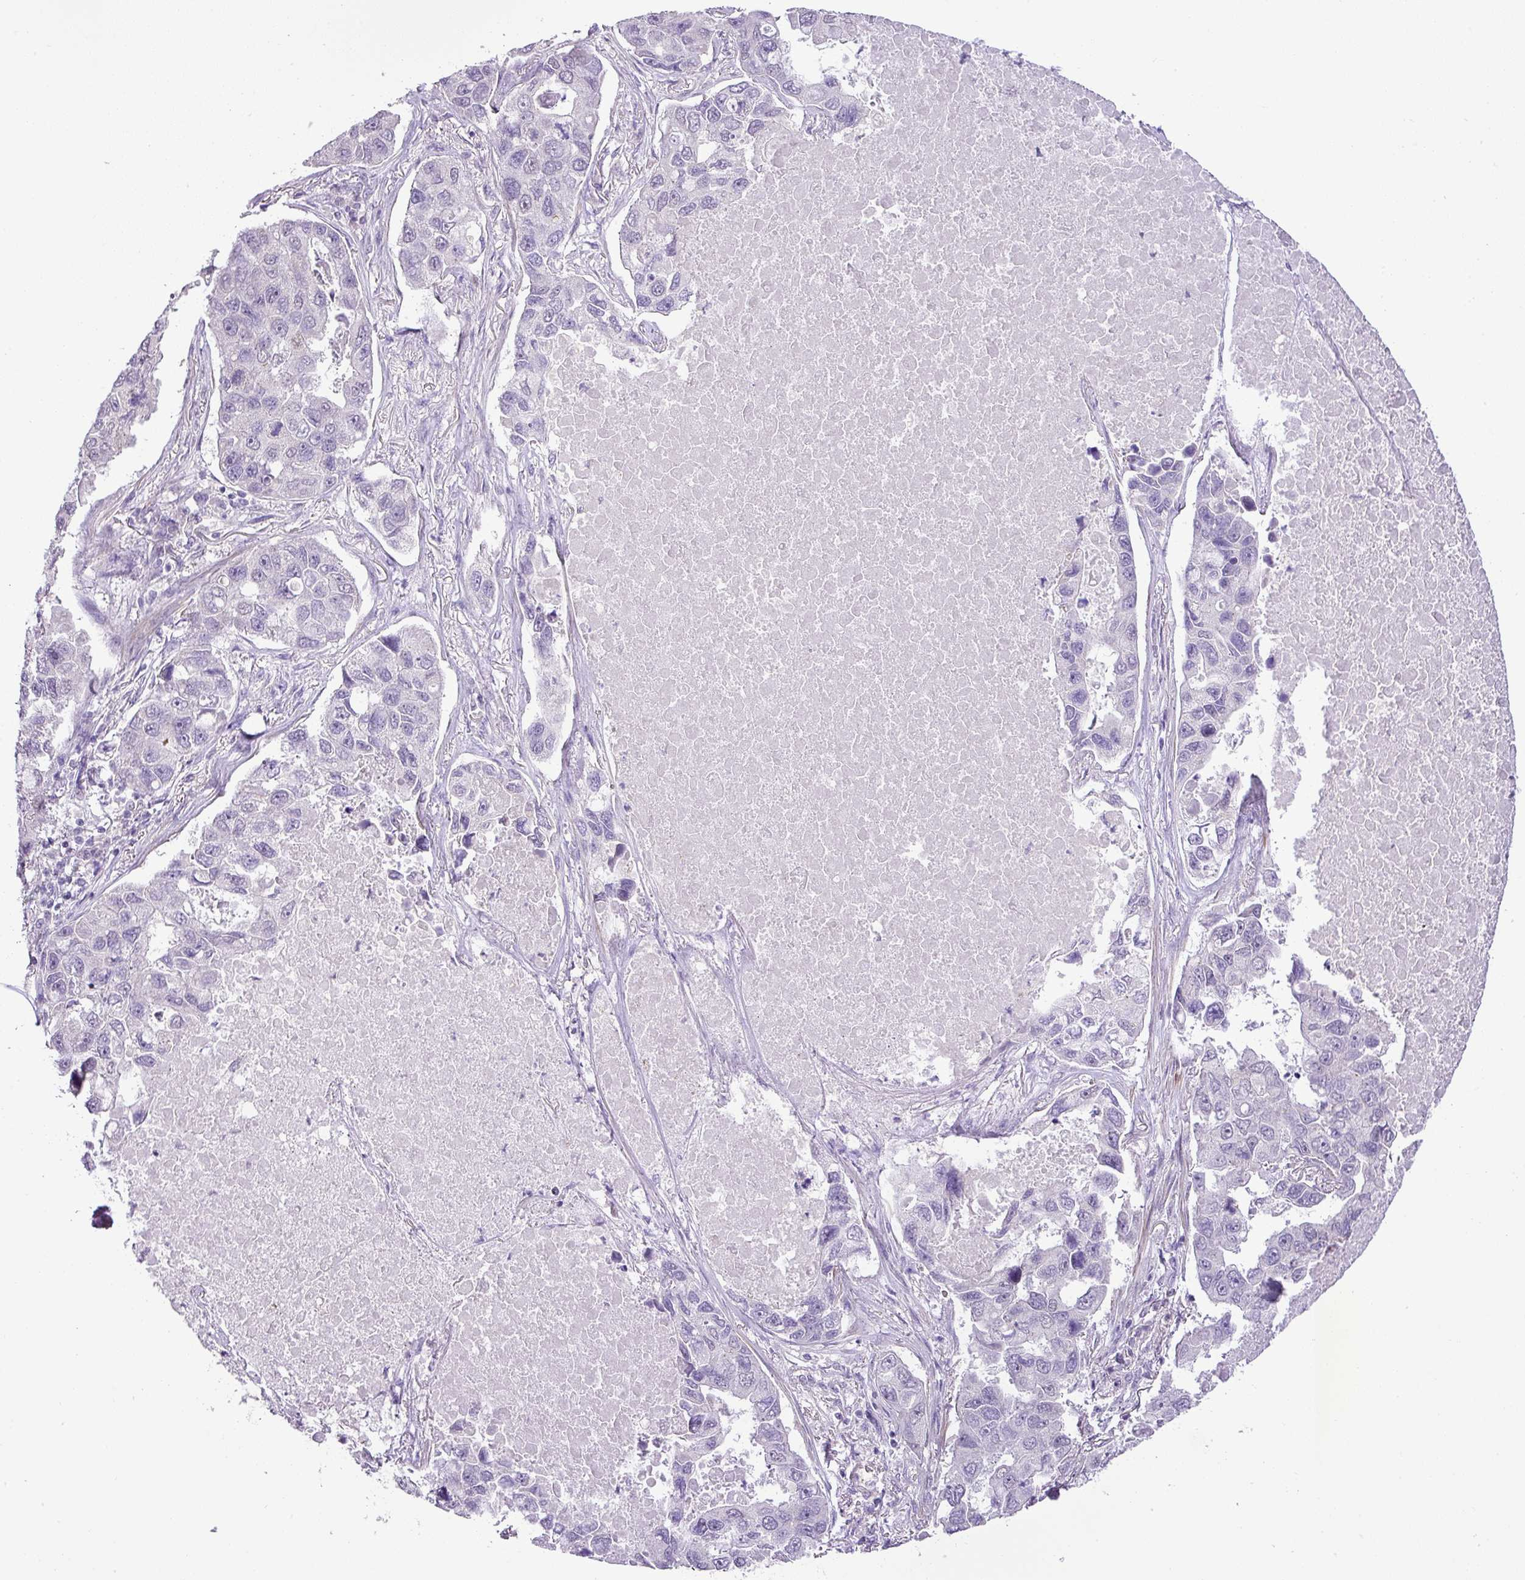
{"staining": {"intensity": "negative", "quantity": "none", "location": "none"}, "tissue": "lung cancer", "cell_type": "Tumor cells", "image_type": "cancer", "snomed": [{"axis": "morphology", "description": "Adenocarcinoma, NOS"}, {"axis": "topography", "description": "Lung"}], "caption": "Tumor cells are negative for brown protein staining in lung adenocarcinoma.", "gene": "DIP2A", "patient": {"sex": "male", "age": 64}}